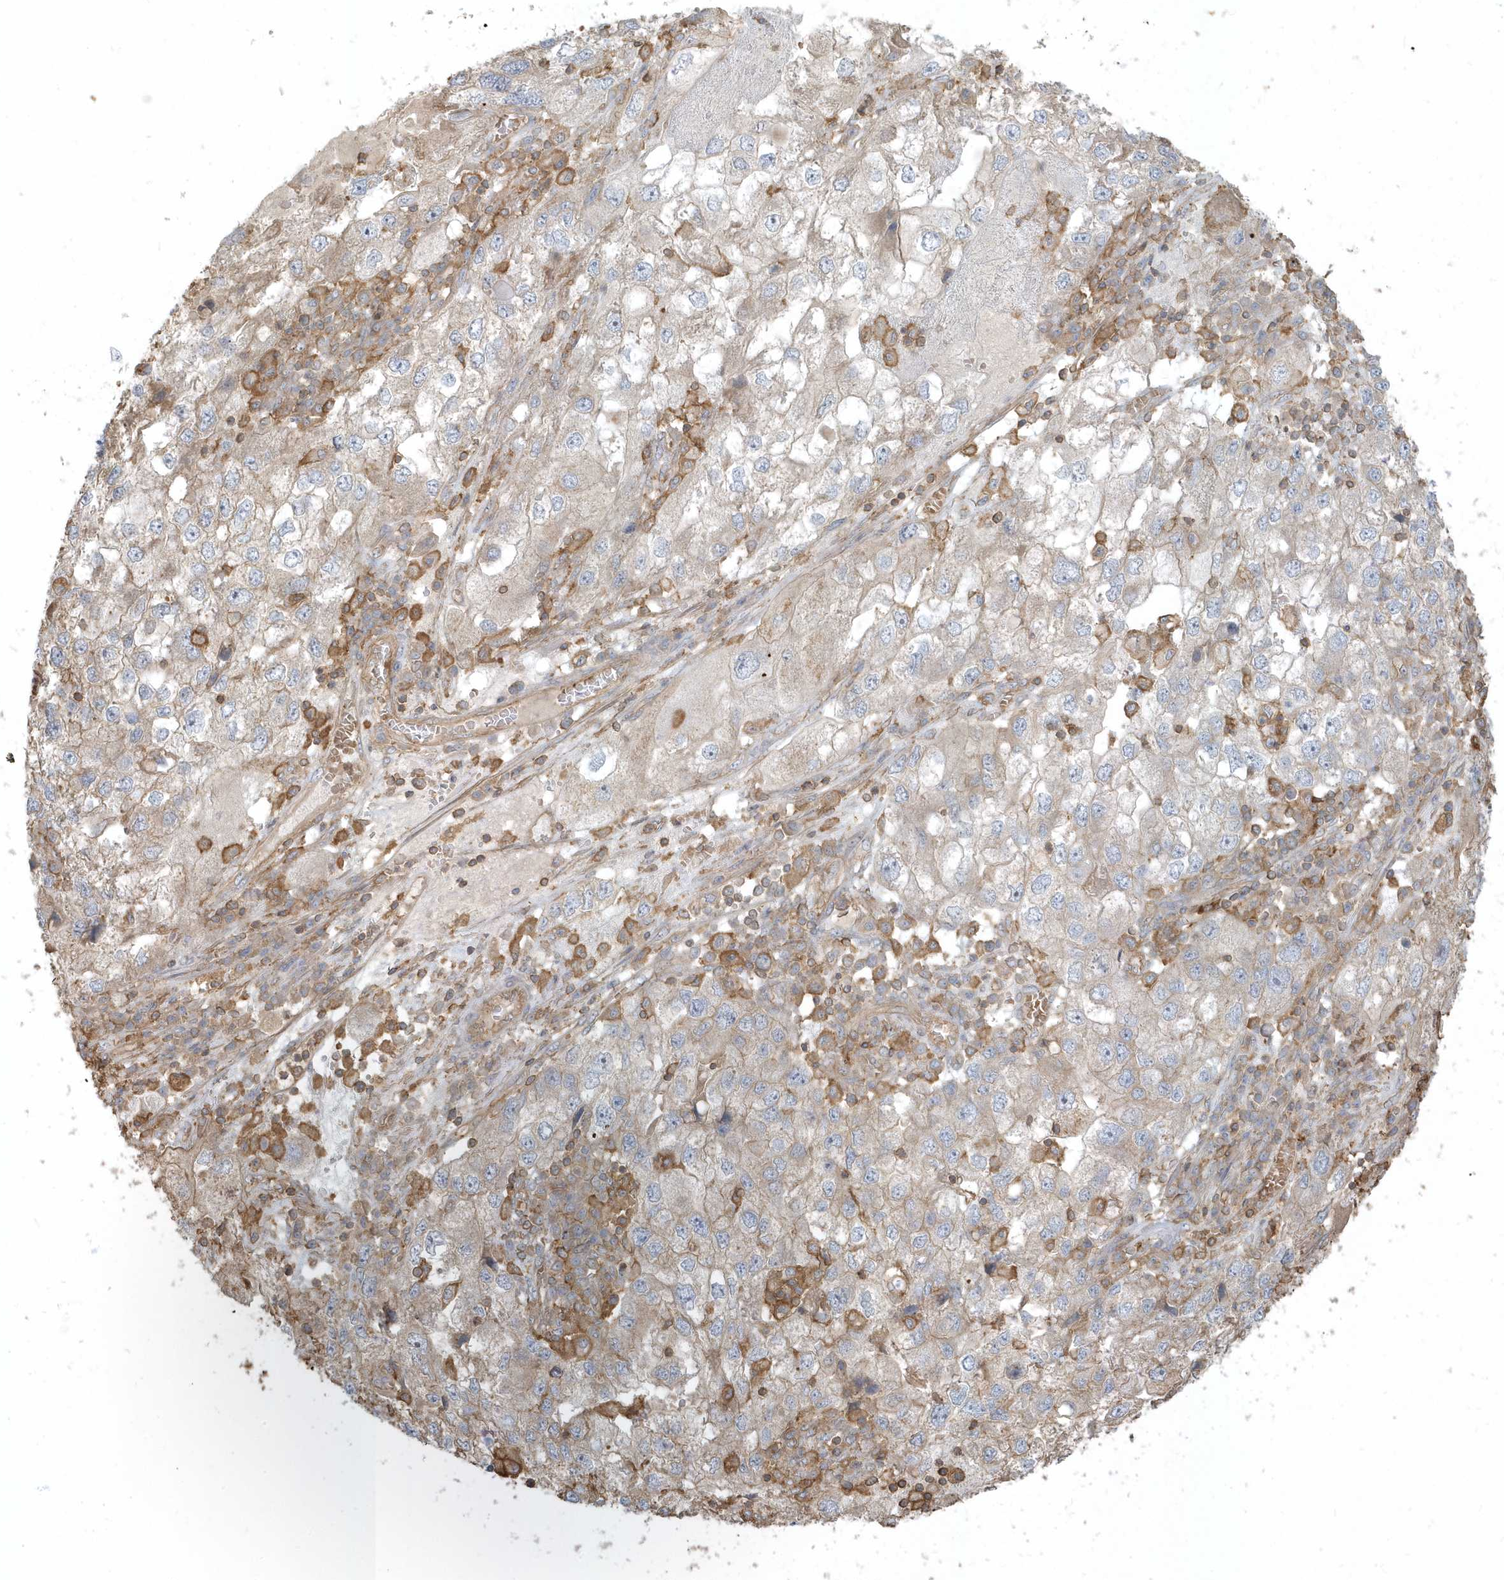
{"staining": {"intensity": "weak", "quantity": "25%-75%", "location": "cytoplasmic/membranous"}, "tissue": "endometrial cancer", "cell_type": "Tumor cells", "image_type": "cancer", "snomed": [{"axis": "morphology", "description": "Adenocarcinoma, NOS"}, {"axis": "topography", "description": "Endometrium"}], "caption": "An image of endometrial adenocarcinoma stained for a protein exhibits weak cytoplasmic/membranous brown staining in tumor cells.", "gene": "ZBTB8A", "patient": {"sex": "female", "age": 49}}